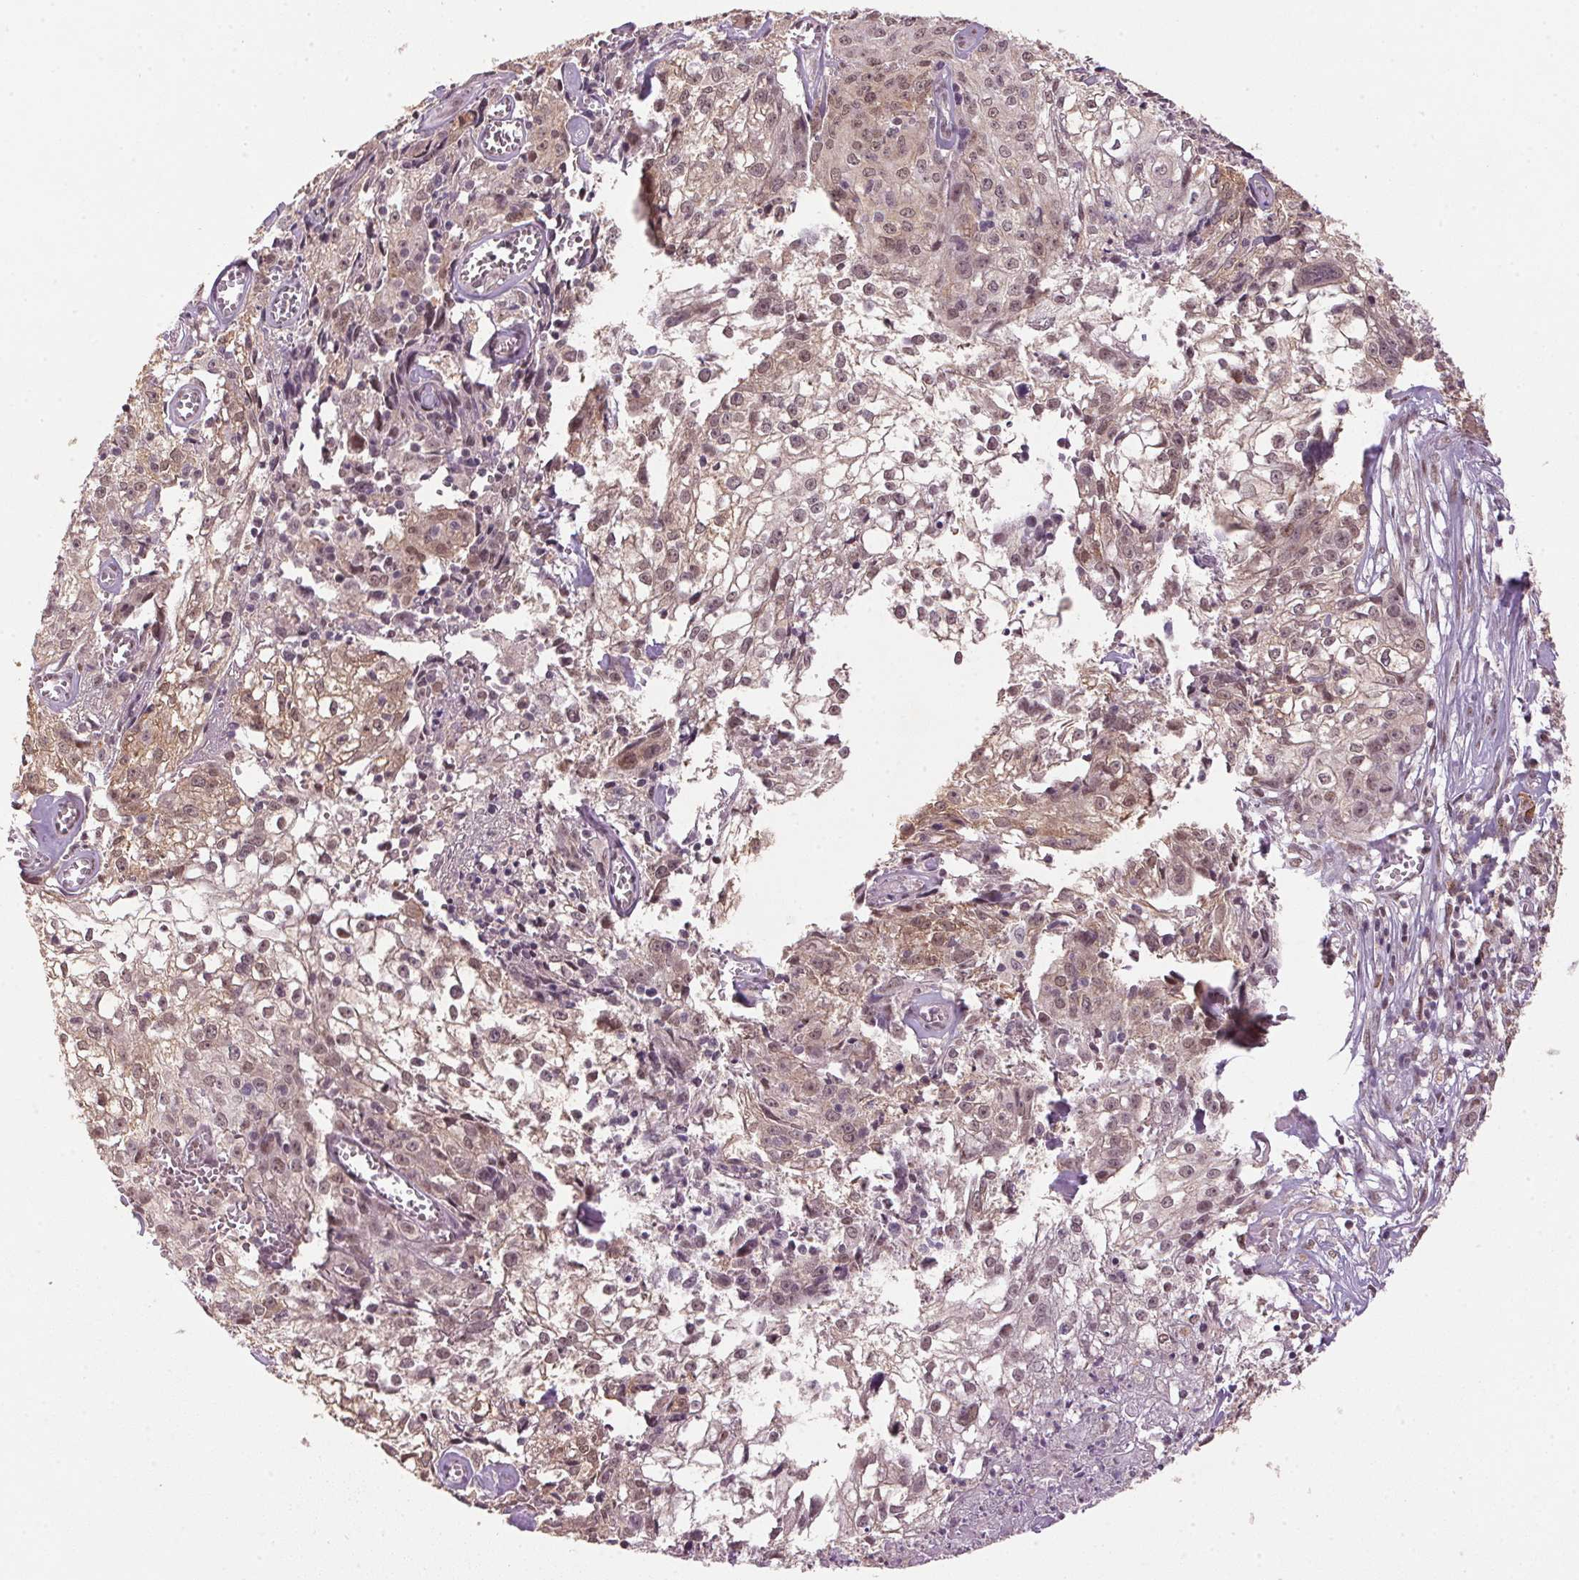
{"staining": {"intensity": "weak", "quantity": "25%-75%", "location": "cytoplasmic/membranous,nuclear"}, "tissue": "cervical cancer", "cell_type": "Tumor cells", "image_type": "cancer", "snomed": [{"axis": "morphology", "description": "Squamous cell carcinoma, NOS"}, {"axis": "topography", "description": "Cervix"}], "caption": "The image displays staining of cervical cancer (squamous cell carcinoma), revealing weak cytoplasmic/membranous and nuclear protein expression (brown color) within tumor cells. The staining is performed using DAB brown chromogen to label protein expression. The nuclei are counter-stained blue using hematoxylin.", "gene": "ZBTB4", "patient": {"sex": "female", "age": 85}}